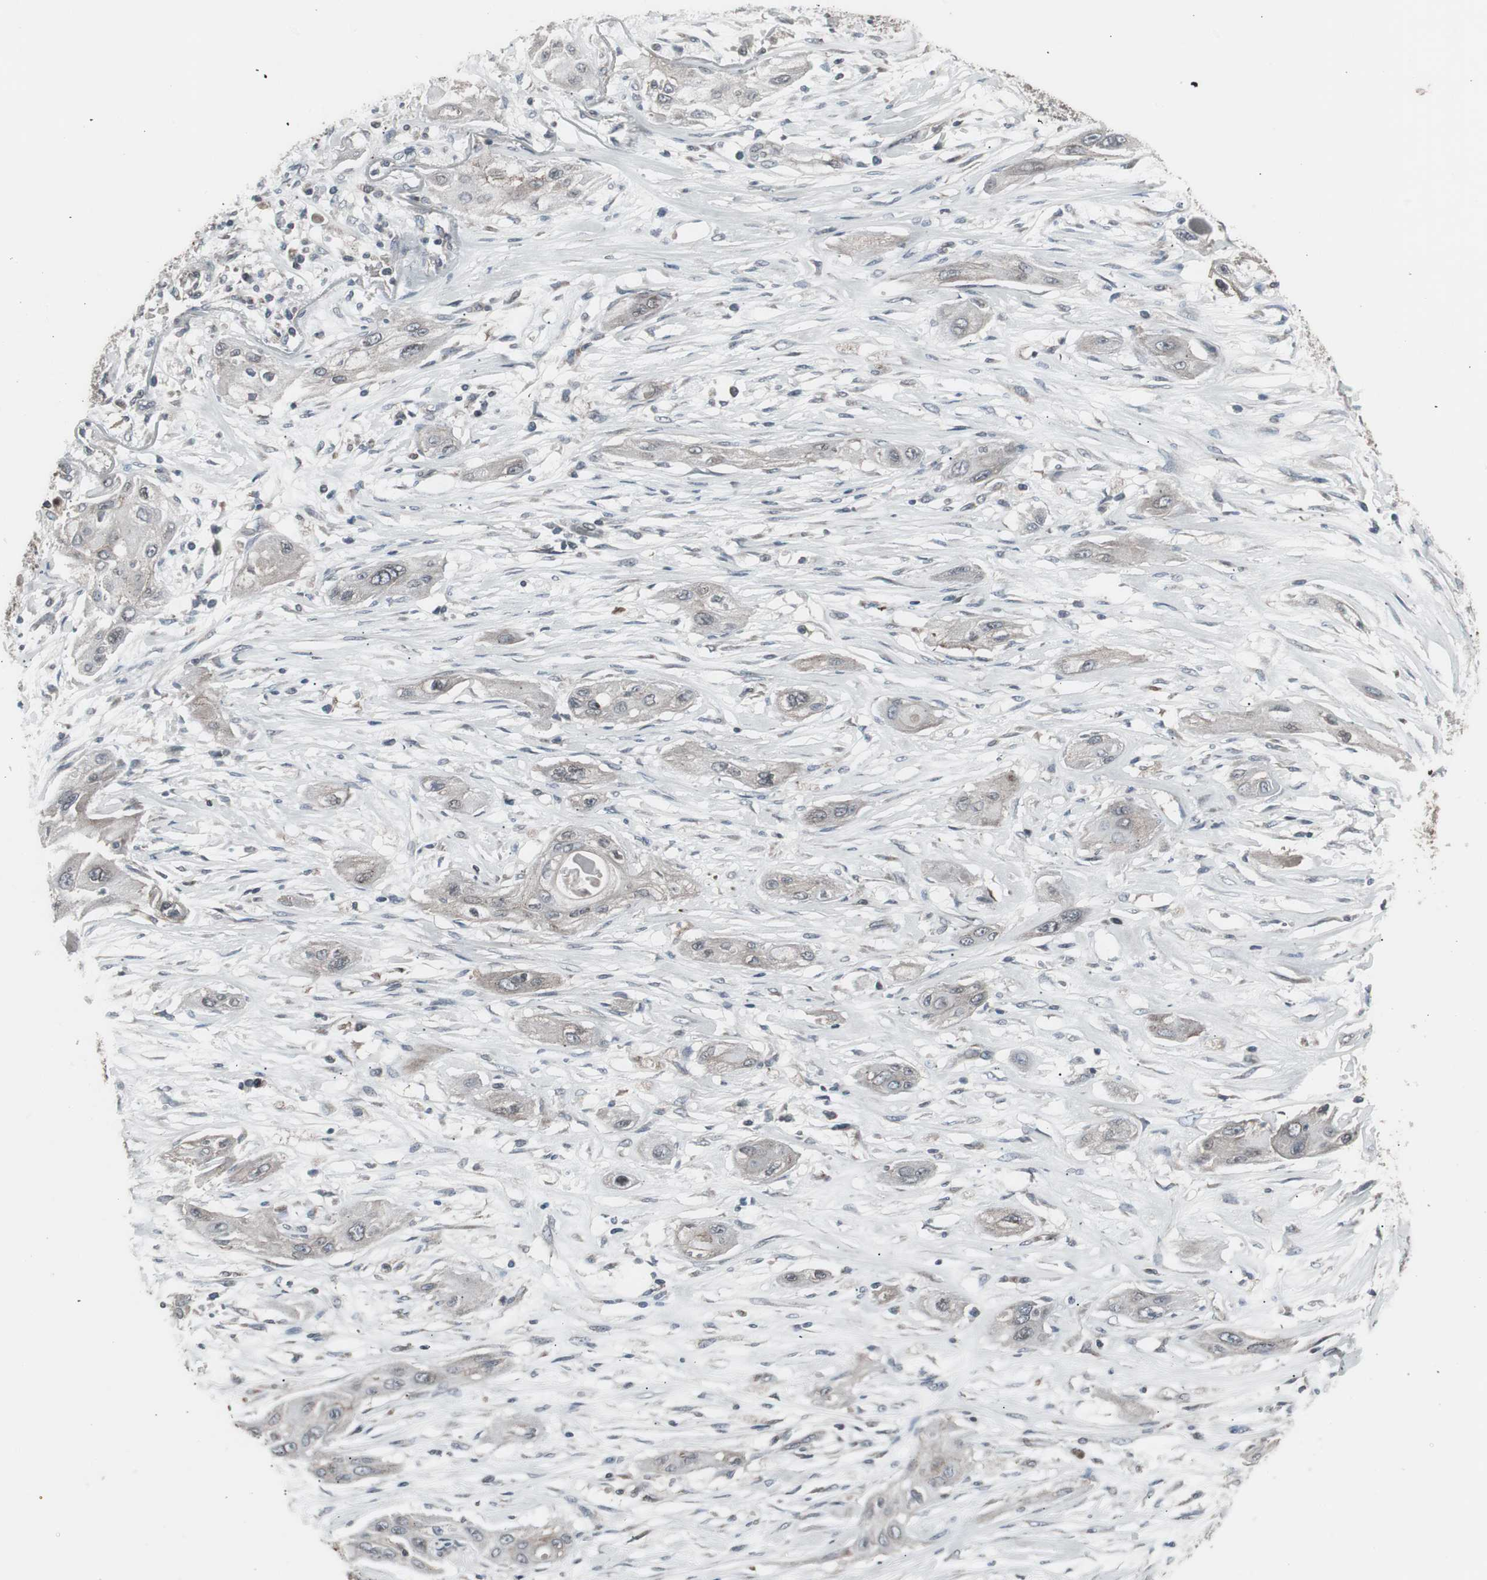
{"staining": {"intensity": "negative", "quantity": "none", "location": "none"}, "tissue": "lung cancer", "cell_type": "Tumor cells", "image_type": "cancer", "snomed": [{"axis": "morphology", "description": "Squamous cell carcinoma, NOS"}, {"axis": "topography", "description": "Lung"}], "caption": "Lung cancer was stained to show a protein in brown. There is no significant positivity in tumor cells. Brightfield microscopy of immunohistochemistry (IHC) stained with DAB (brown) and hematoxylin (blue), captured at high magnification.", "gene": "SSTR2", "patient": {"sex": "female", "age": 47}}